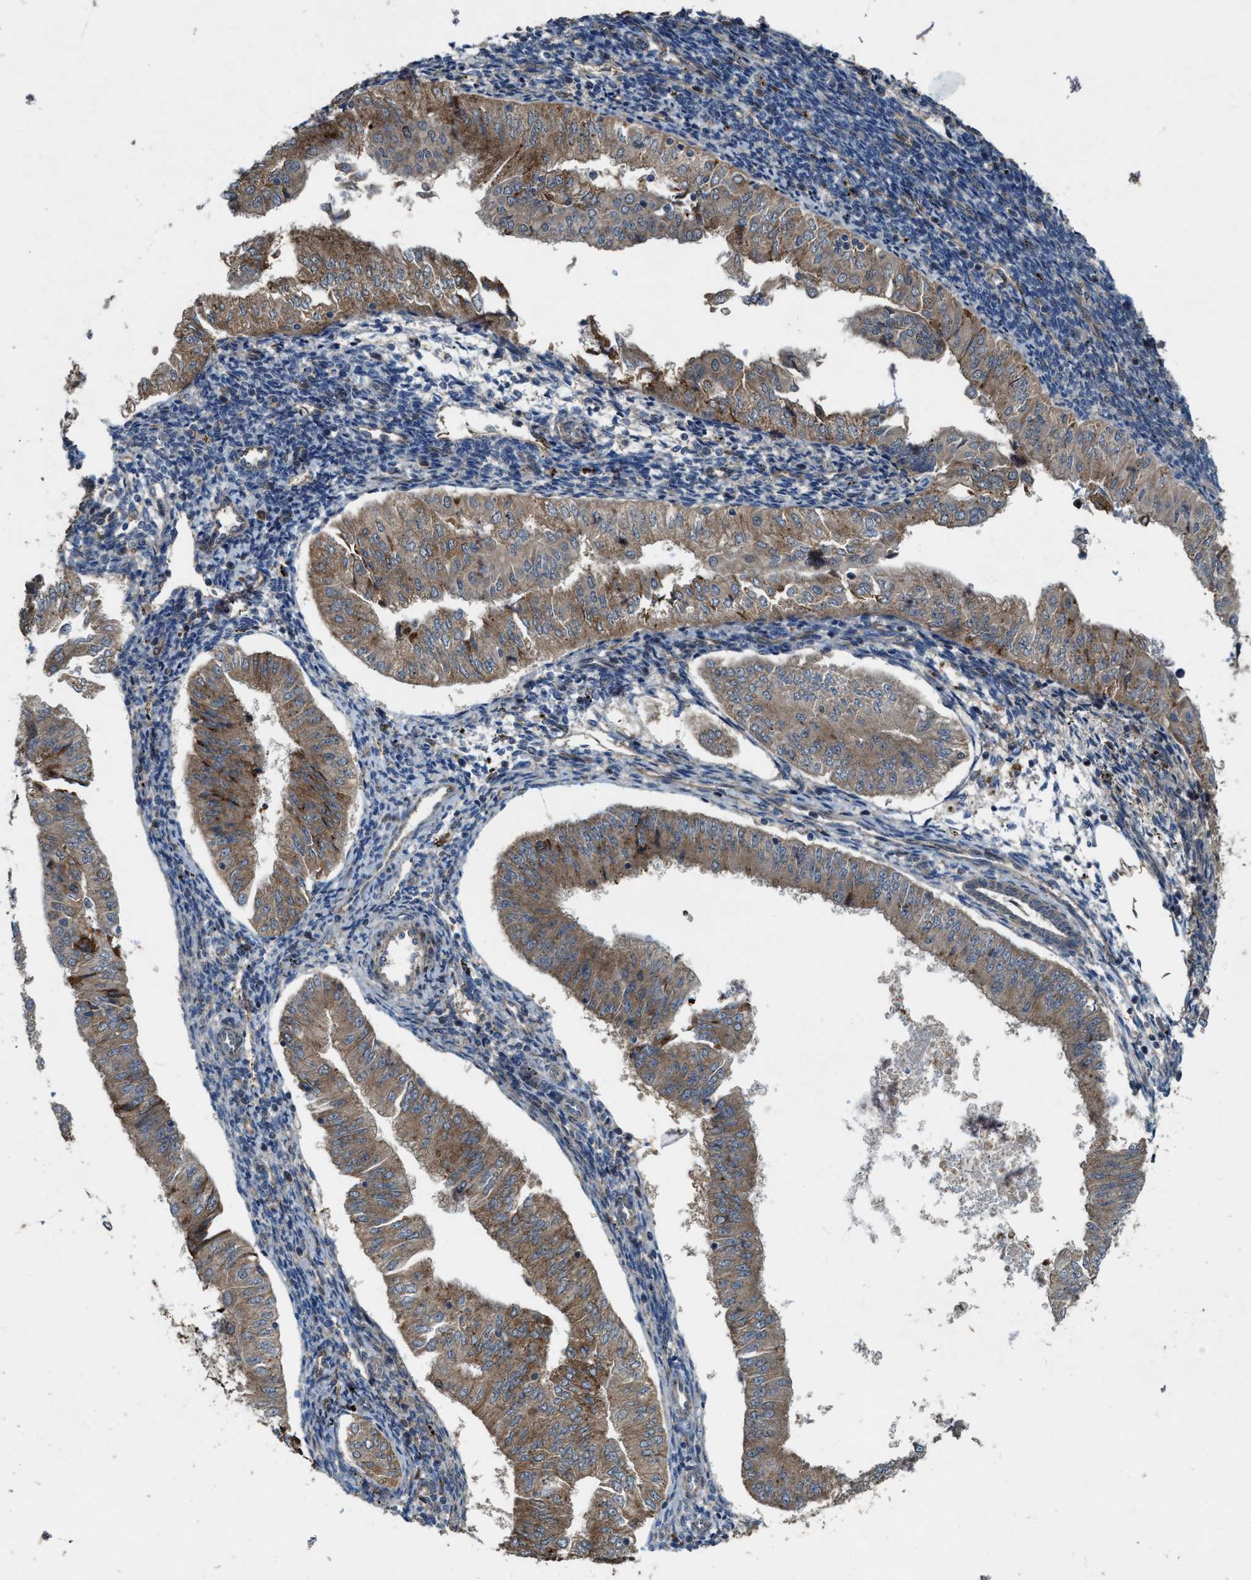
{"staining": {"intensity": "moderate", "quantity": ">75%", "location": "cytoplasmic/membranous"}, "tissue": "endometrial cancer", "cell_type": "Tumor cells", "image_type": "cancer", "snomed": [{"axis": "morphology", "description": "Normal tissue, NOS"}, {"axis": "morphology", "description": "Adenocarcinoma, NOS"}, {"axis": "topography", "description": "Endometrium"}], "caption": "This histopathology image demonstrates immunohistochemistry (IHC) staining of endometrial cancer, with medium moderate cytoplasmic/membranous expression in about >75% of tumor cells.", "gene": "LRRC72", "patient": {"sex": "female", "age": 53}}